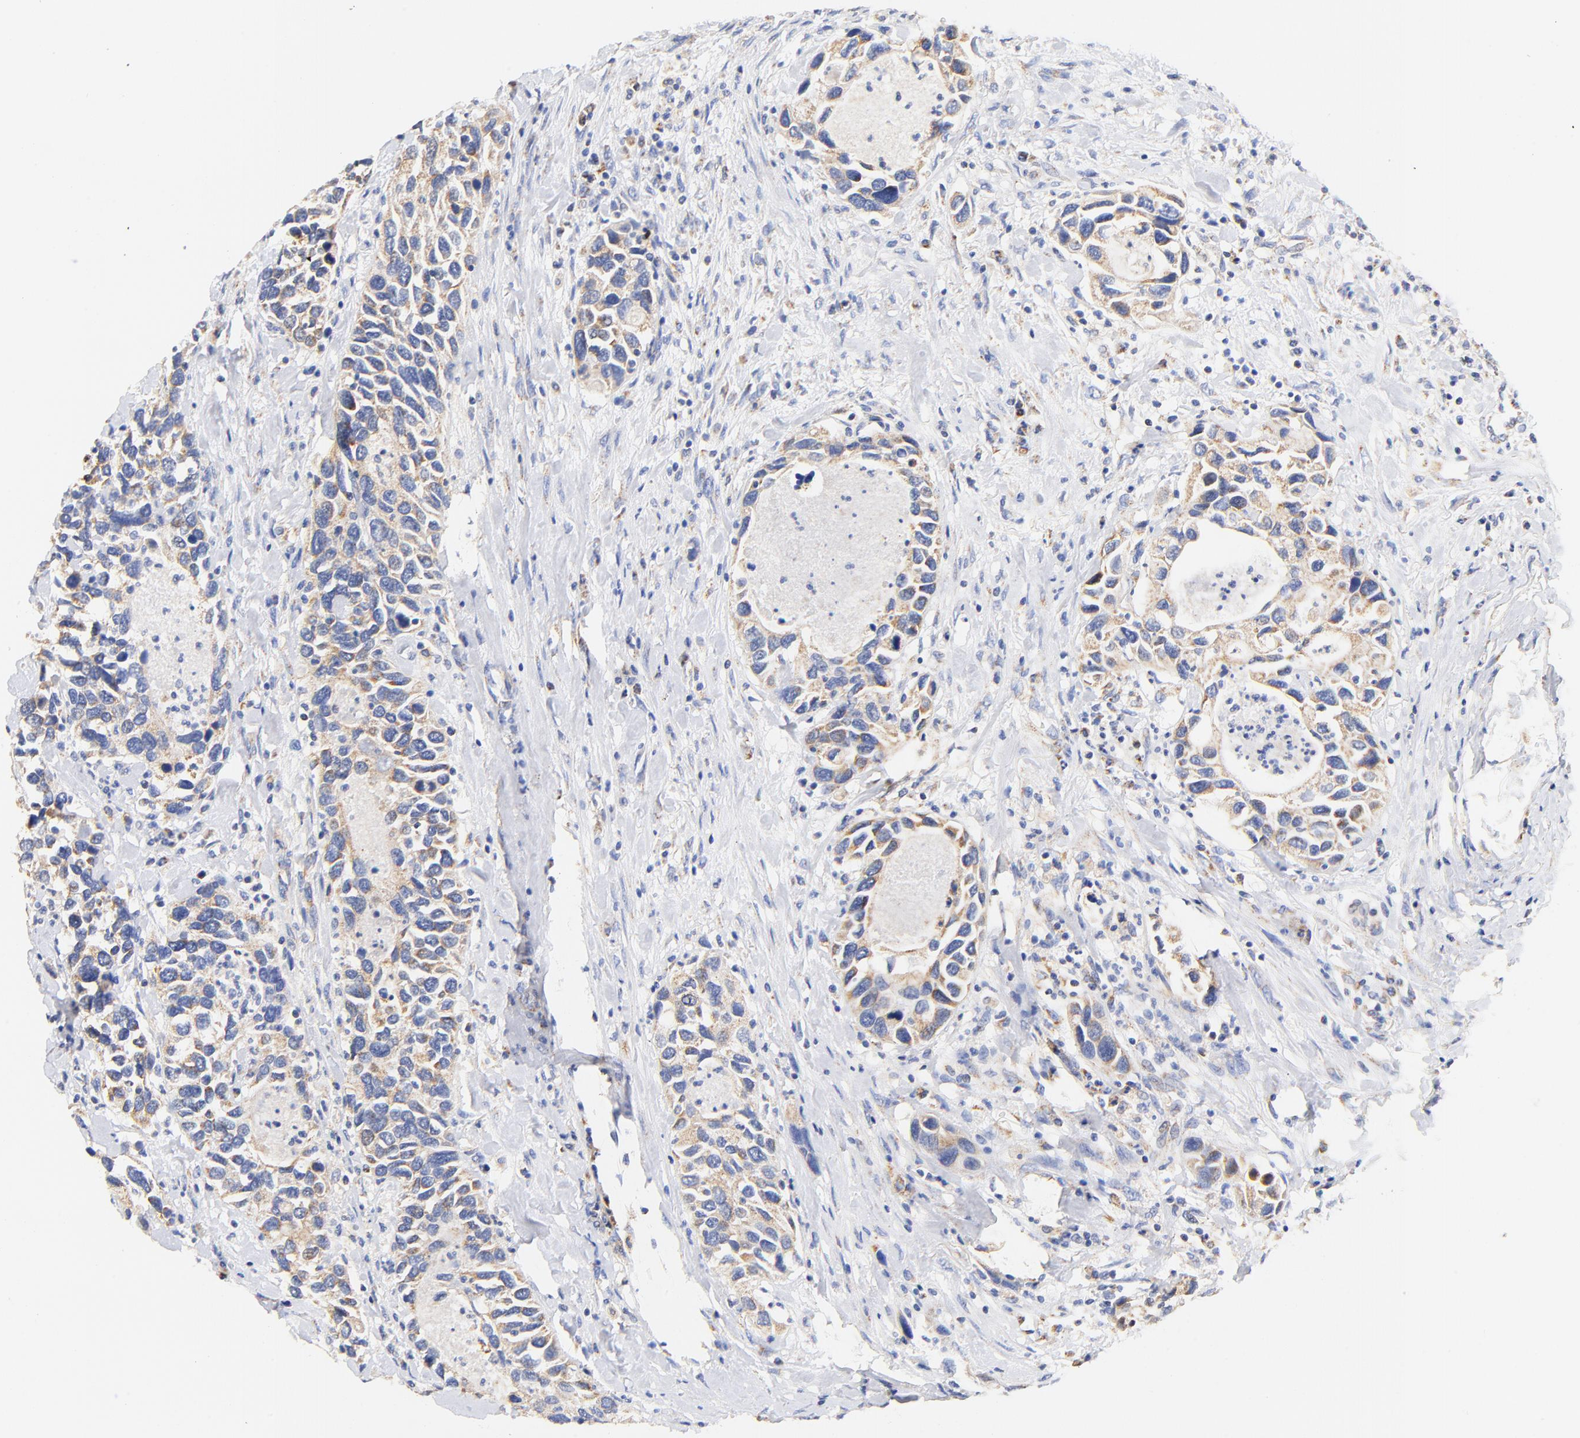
{"staining": {"intensity": "weak", "quantity": "25%-75%", "location": "cytoplasmic/membranous"}, "tissue": "urothelial cancer", "cell_type": "Tumor cells", "image_type": "cancer", "snomed": [{"axis": "morphology", "description": "Urothelial carcinoma, High grade"}, {"axis": "topography", "description": "Urinary bladder"}], "caption": "Immunohistochemical staining of urothelial carcinoma (high-grade) exhibits weak cytoplasmic/membranous protein staining in about 25%-75% of tumor cells. The protein of interest is shown in brown color, while the nuclei are stained blue.", "gene": "ATP5F1D", "patient": {"sex": "male", "age": 66}}